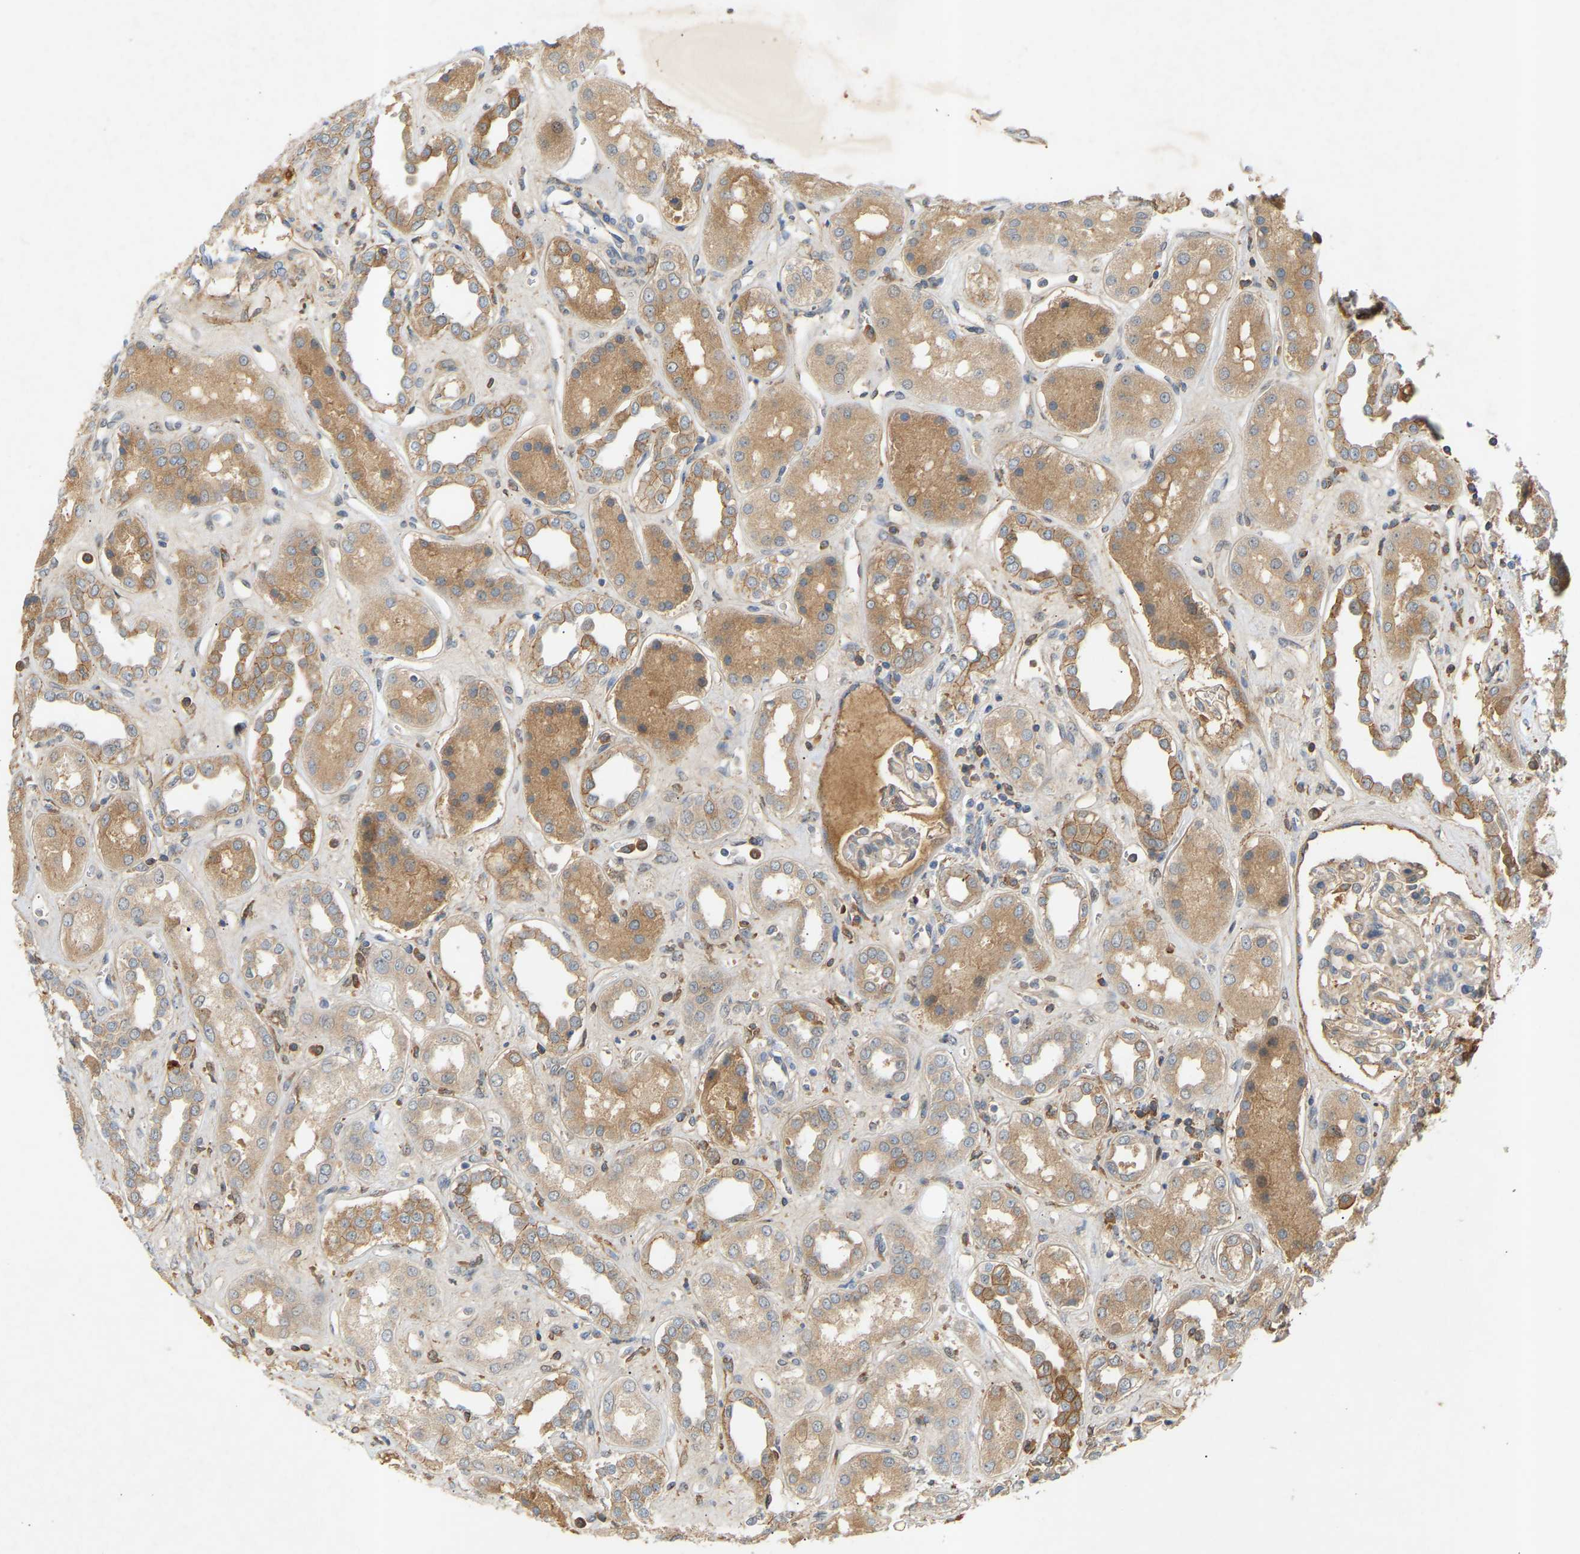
{"staining": {"intensity": "weak", "quantity": "25%-75%", "location": "cytoplasmic/membranous"}, "tissue": "kidney", "cell_type": "Cells in glomeruli", "image_type": "normal", "snomed": [{"axis": "morphology", "description": "Normal tissue, NOS"}, {"axis": "topography", "description": "Kidney"}], "caption": "Immunohistochemistry (IHC) (DAB (3,3'-diaminobenzidine)) staining of benign human kidney shows weak cytoplasmic/membranous protein expression in approximately 25%-75% of cells in glomeruli.", "gene": "ATP5MF", "patient": {"sex": "male", "age": 59}}